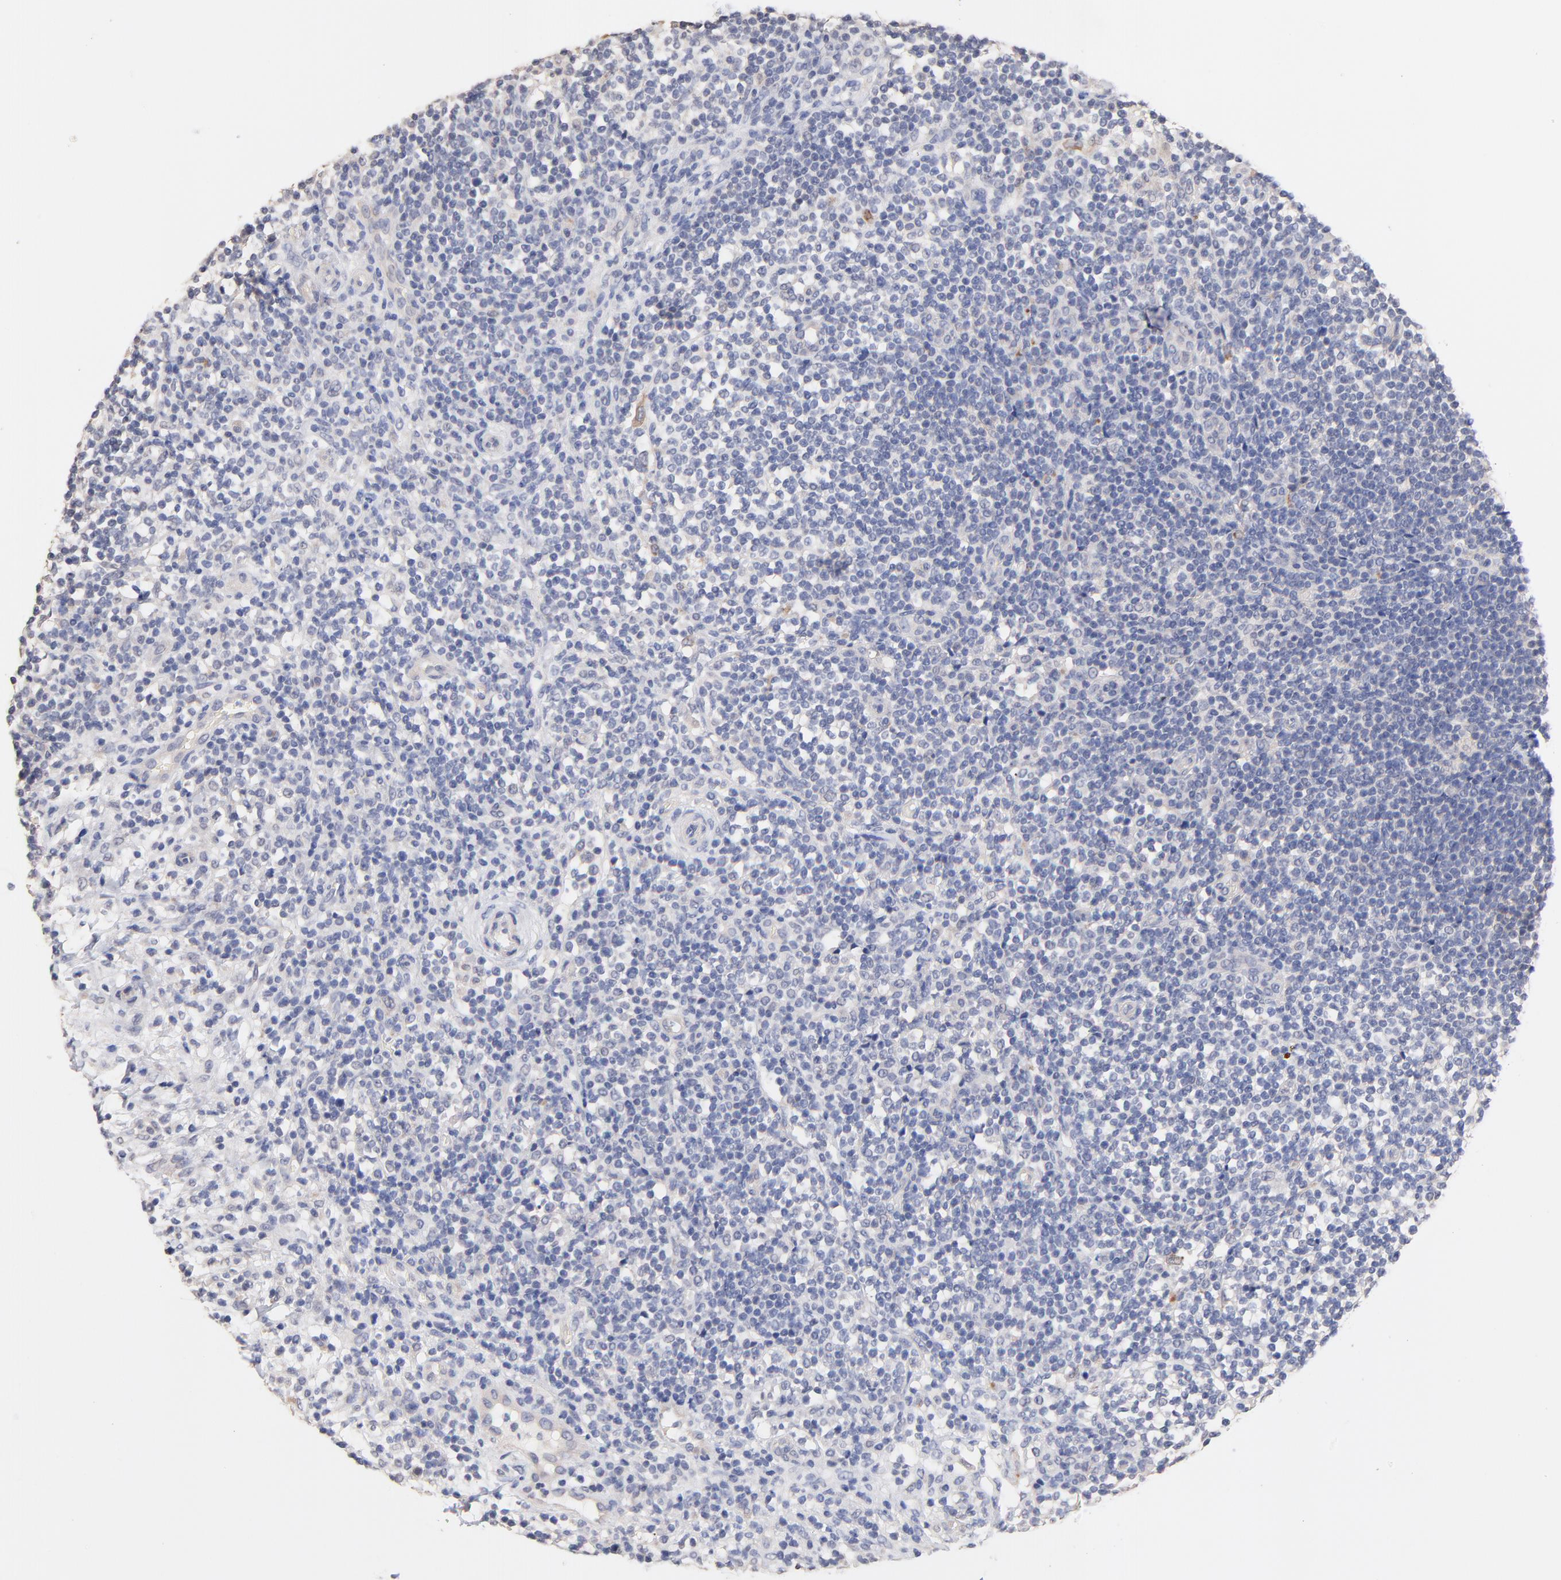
{"staining": {"intensity": "negative", "quantity": "none", "location": "none"}, "tissue": "lymphoma", "cell_type": "Tumor cells", "image_type": "cancer", "snomed": [{"axis": "morphology", "description": "Malignant lymphoma, non-Hodgkin's type, Low grade"}, {"axis": "topography", "description": "Lymph node"}], "caption": "DAB immunohistochemical staining of human lymphoma reveals no significant positivity in tumor cells.", "gene": "RIBC2", "patient": {"sex": "female", "age": 76}}